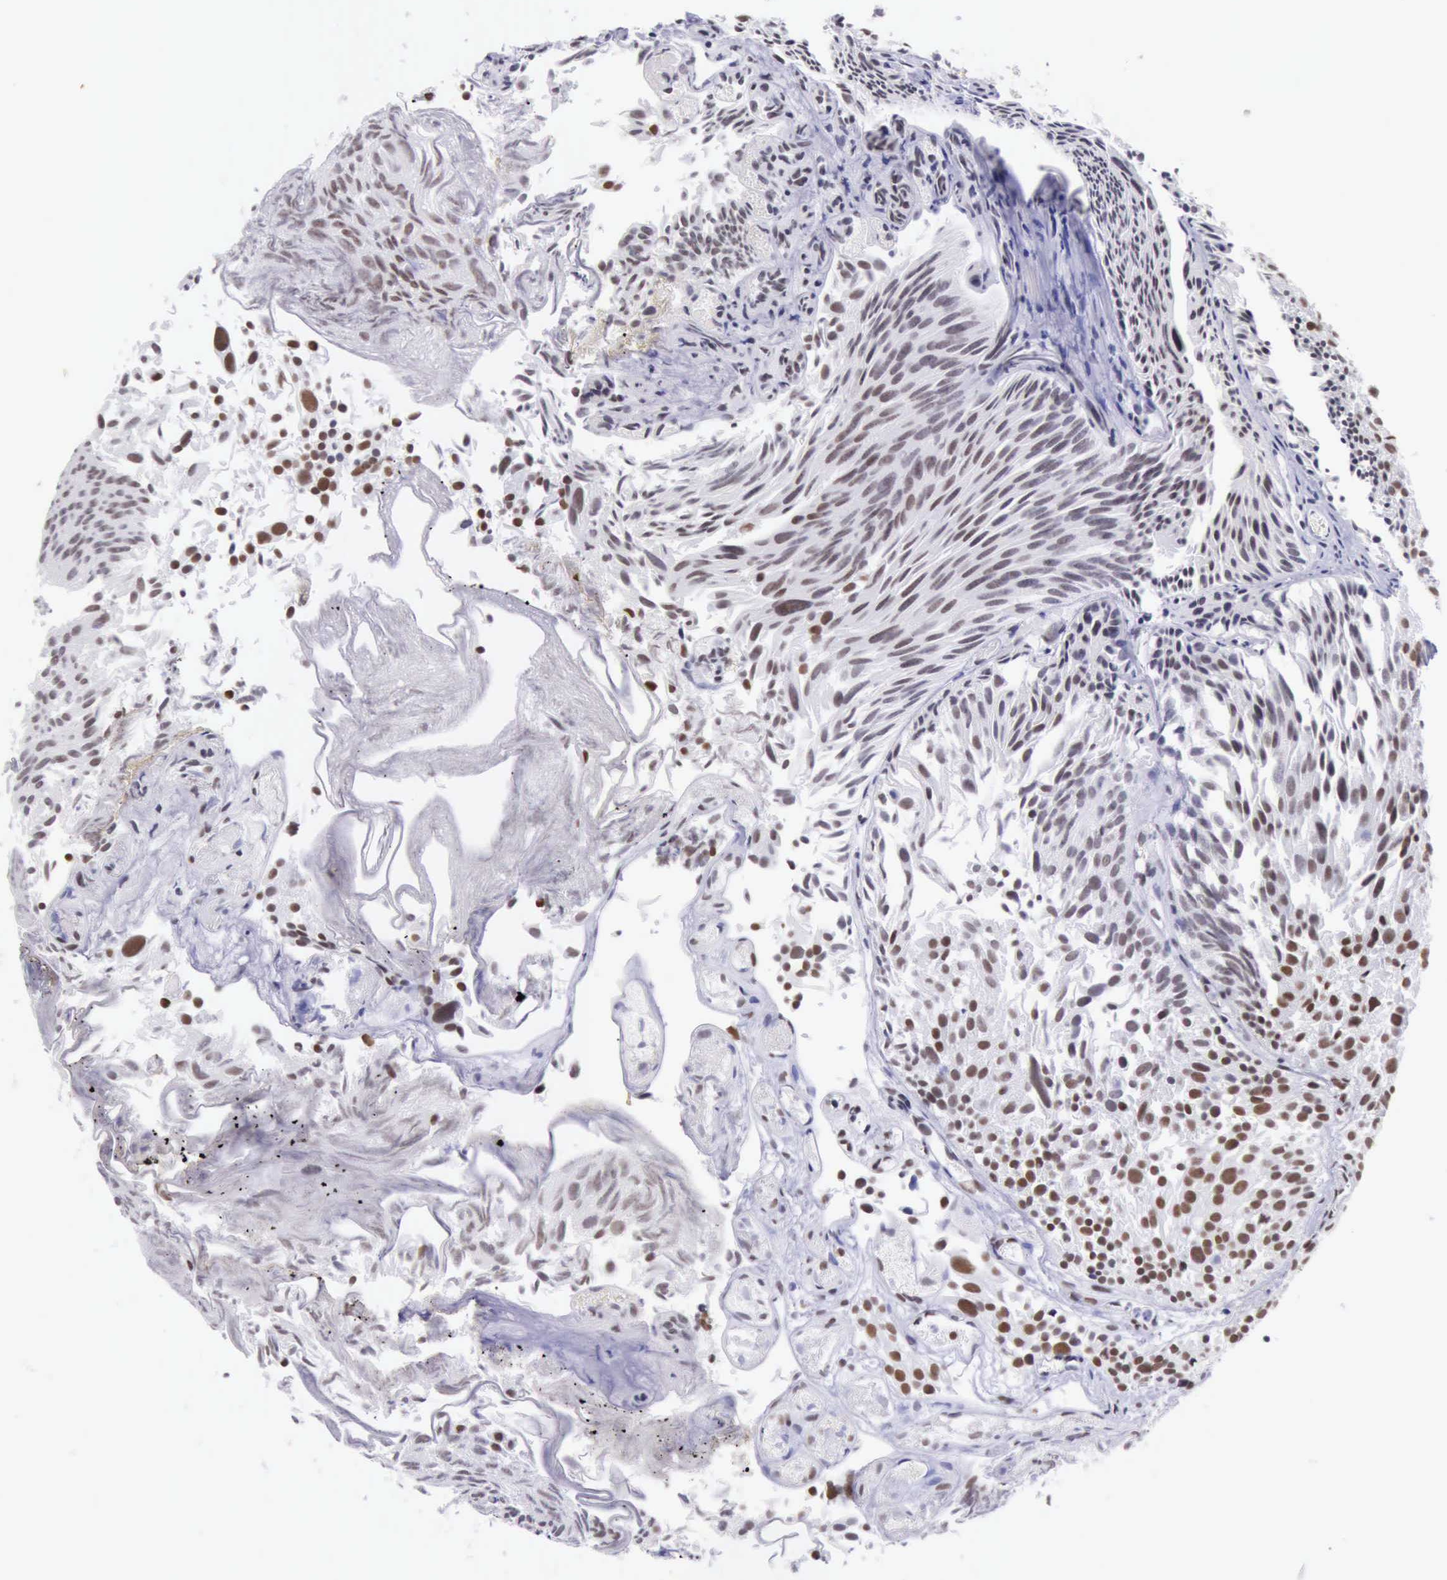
{"staining": {"intensity": "weak", "quantity": "25%-75%", "location": "nuclear"}, "tissue": "urothelial cancer", "cell_type": "Tumor cells", "image_type": "cancer", "snomed": [{"axis": "morphology", "description": "Urothelial carcinoma, High grade"}, {"axis": "topography", "description": "Urinary bladder"}], "caption": "Immunohistochemistry (IHC) of urothelial cancer exhibits low levels of weak nuclear staining in approximately 25%-75% of tumor cells. The protein of interest is shown in brown color, while the nuclei are stained blue.", "gene": "EP300", "patient": {"sex": "female", "age": 78}}